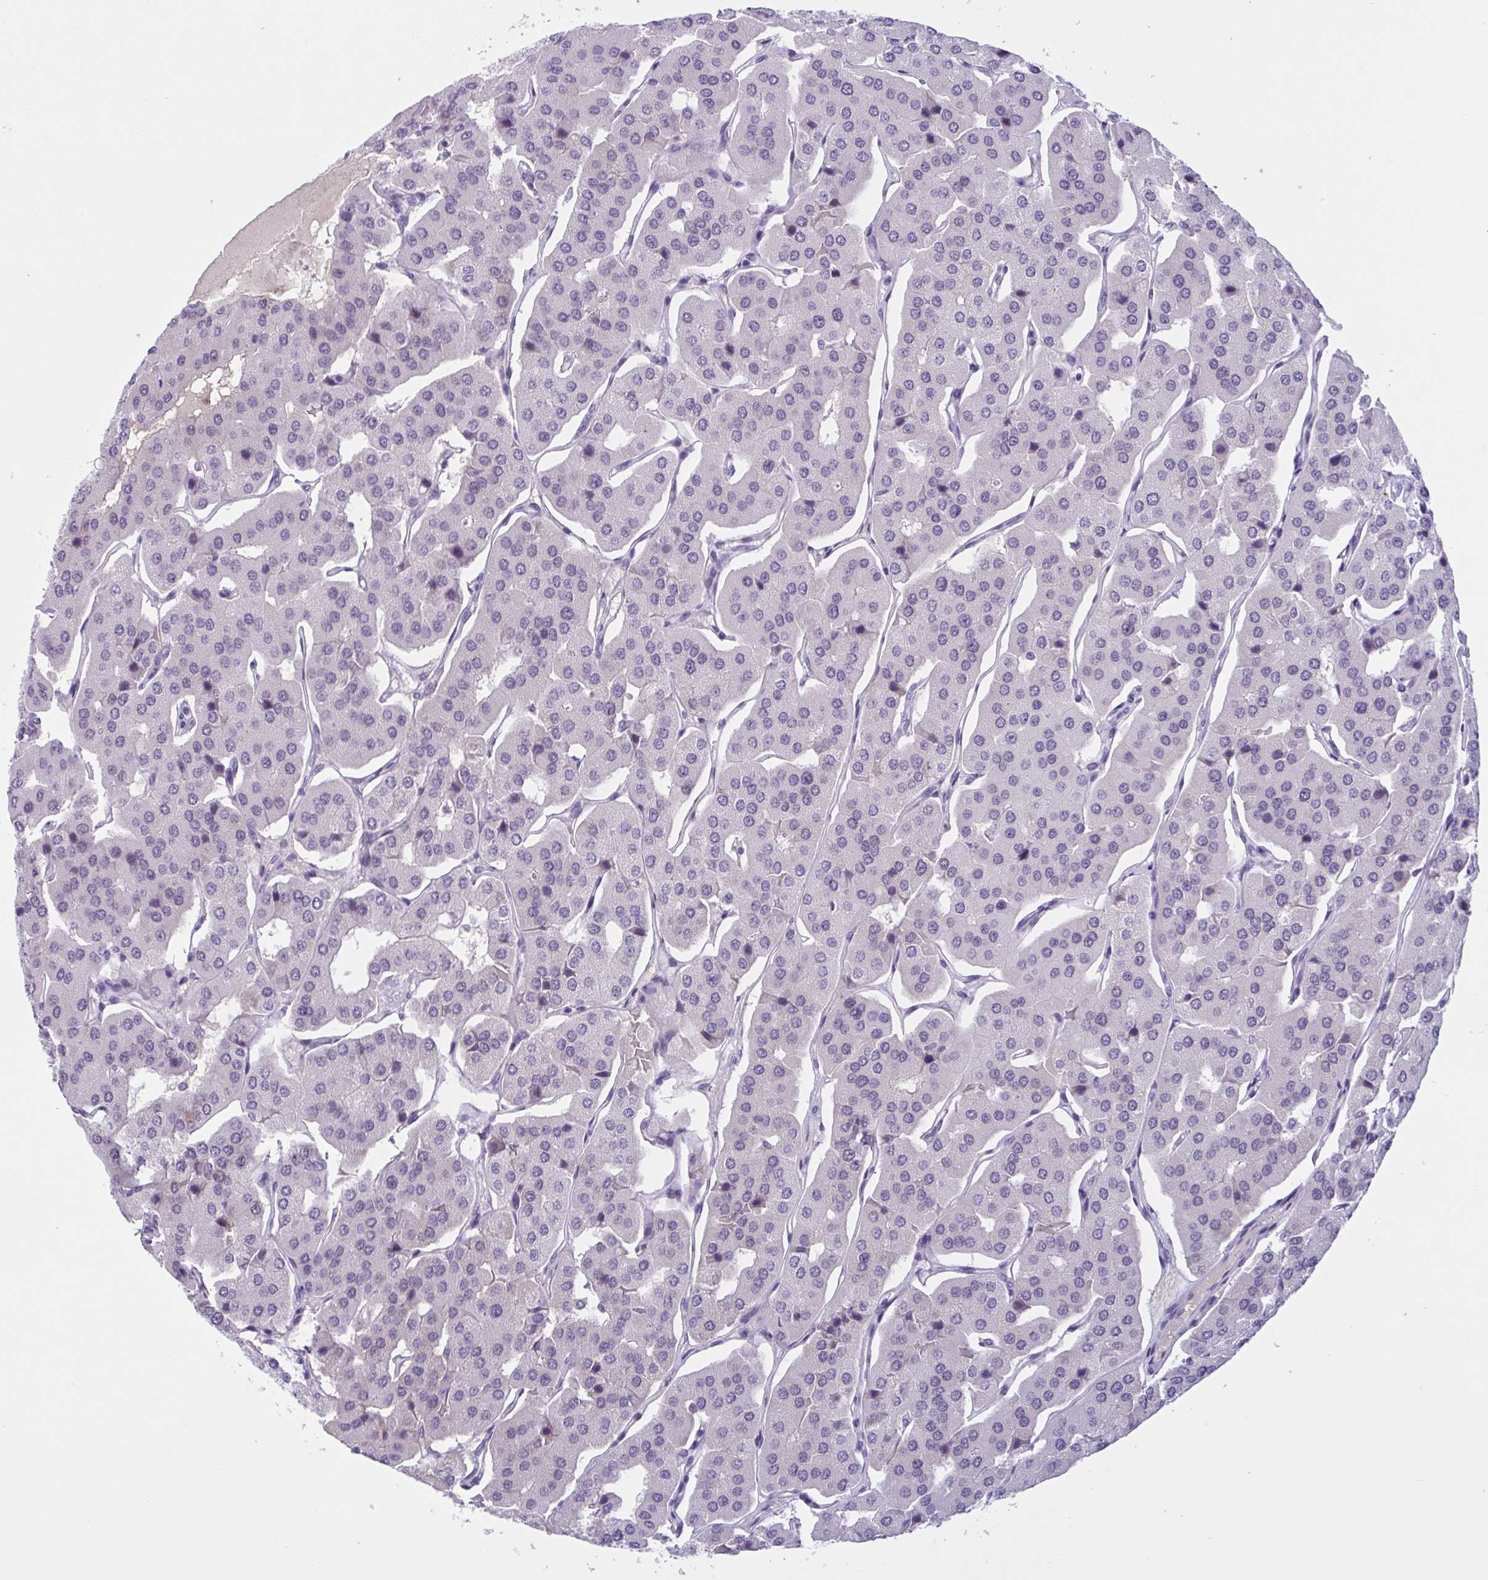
{"staining": {"intensity": "negative", "quantity": "none", "location": "none"}, "tissue": "parathyroid gland", "cell_type": "Glandular cells", "image_type": "normal", "snomed": [{"axis": "morphology", "description": "Normal tissue, NOS"}, {"axis": "morphology", "description": "Adenoma, NOS"}, {"axis": "topography", "description": "Parathyroid gland"}], "caption": "A high-resolution photomicrograph shows immunohistochemistry (IHC) staining of normal parathyroid gland, which exhibits no significant staining in glandular cells.", "gene": "WNT9B", "patient": {"sex": "female", "age": 86}}